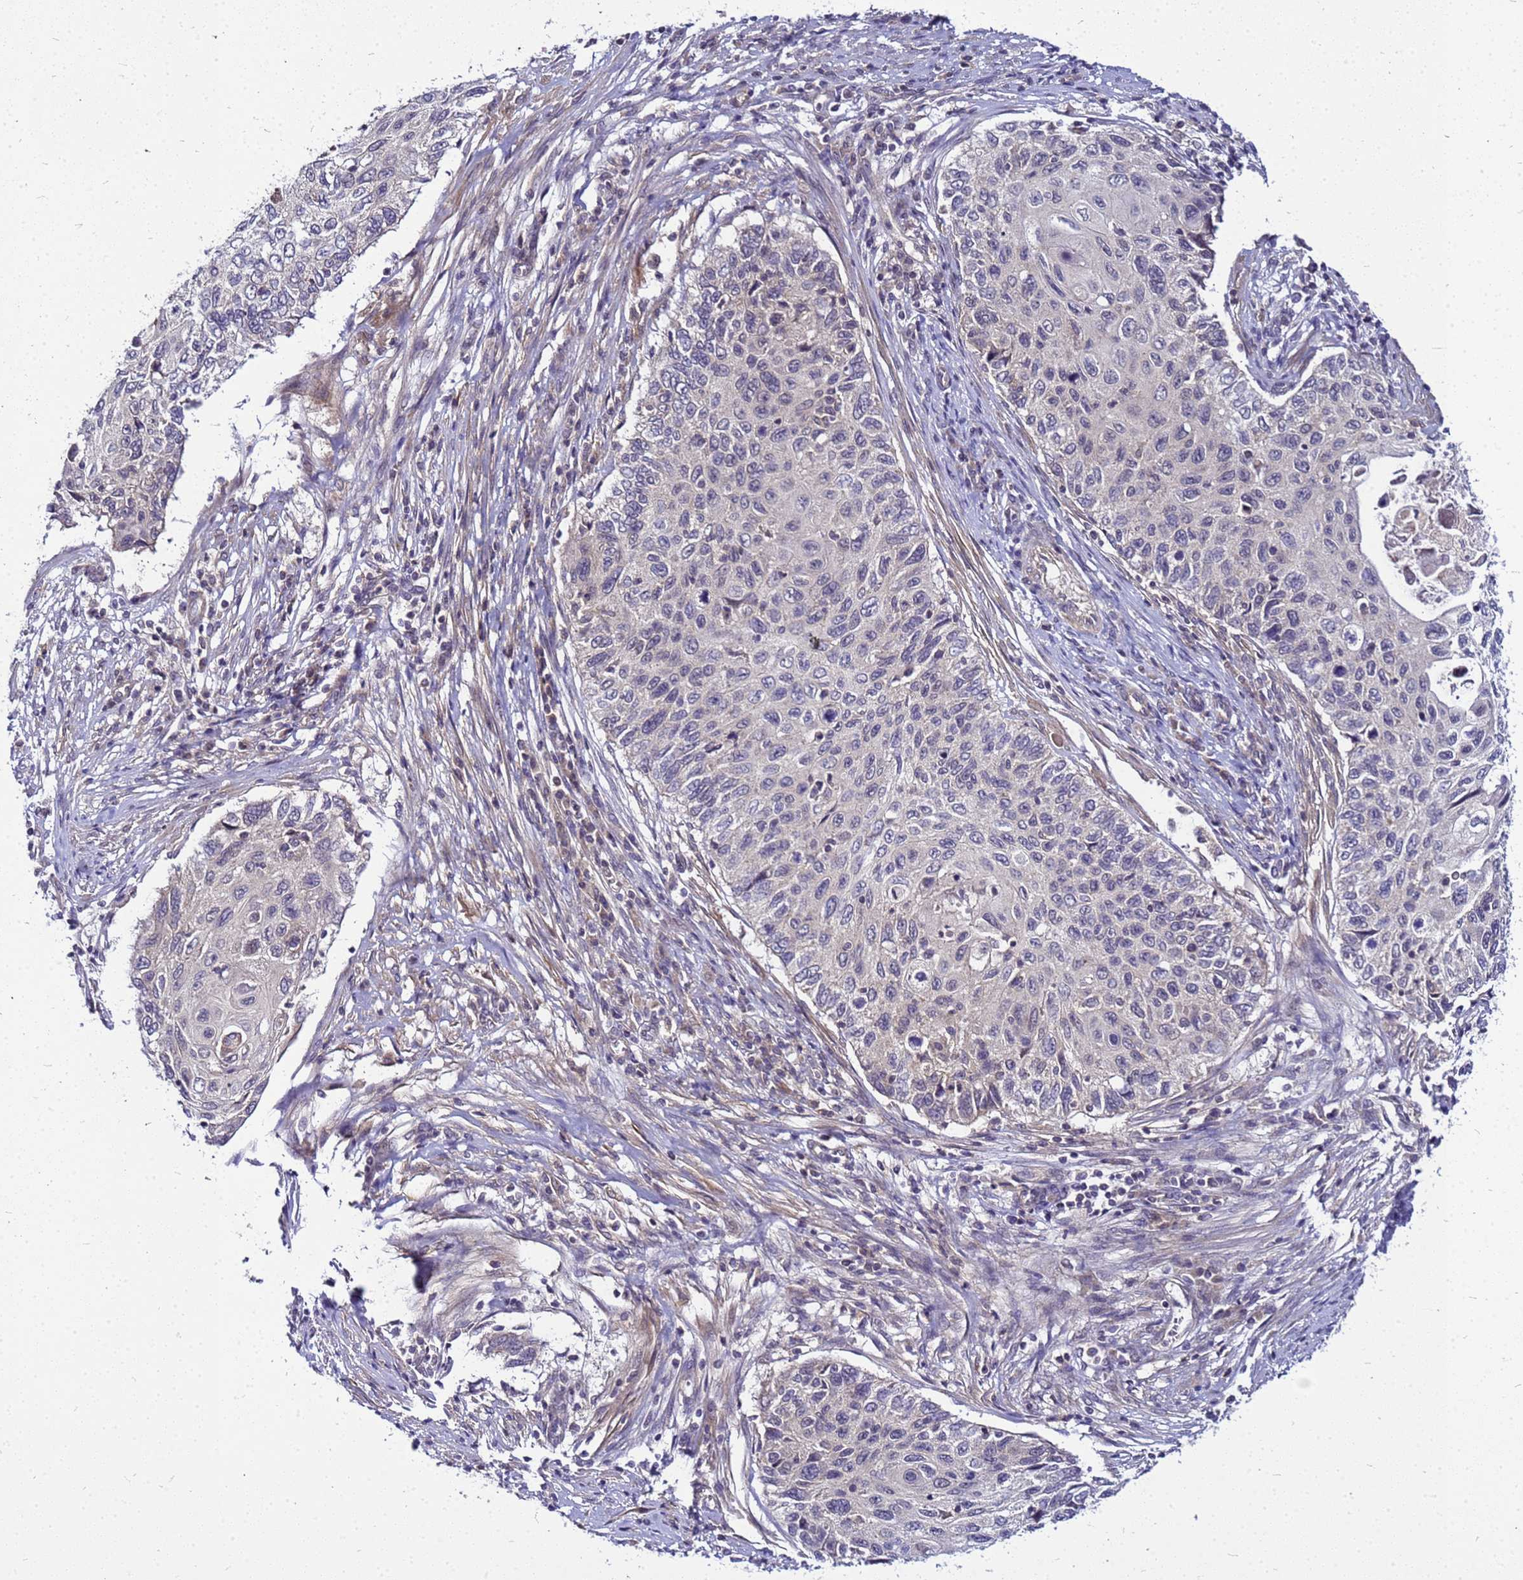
{"staining": {"intensity": "negative", "quantity": "none", "location": "none"}, "tissue": "cervical cancer", "cell_type": "Tumor cells", "image_type": "cancer", "snomed": [{"axis": "morphology", "description": "Squamous cell carcinoma, NOS"}, {"axis": "topography", "description": "Cervix"}], "caption": "This is a histopathology image of immunohistochemistry (IHC) staining of cervical squamous cell carcinoma, which shows no expression in tumor cells.", "gene": "SAT1", "patient": {"sex": "female", "age": 70}}